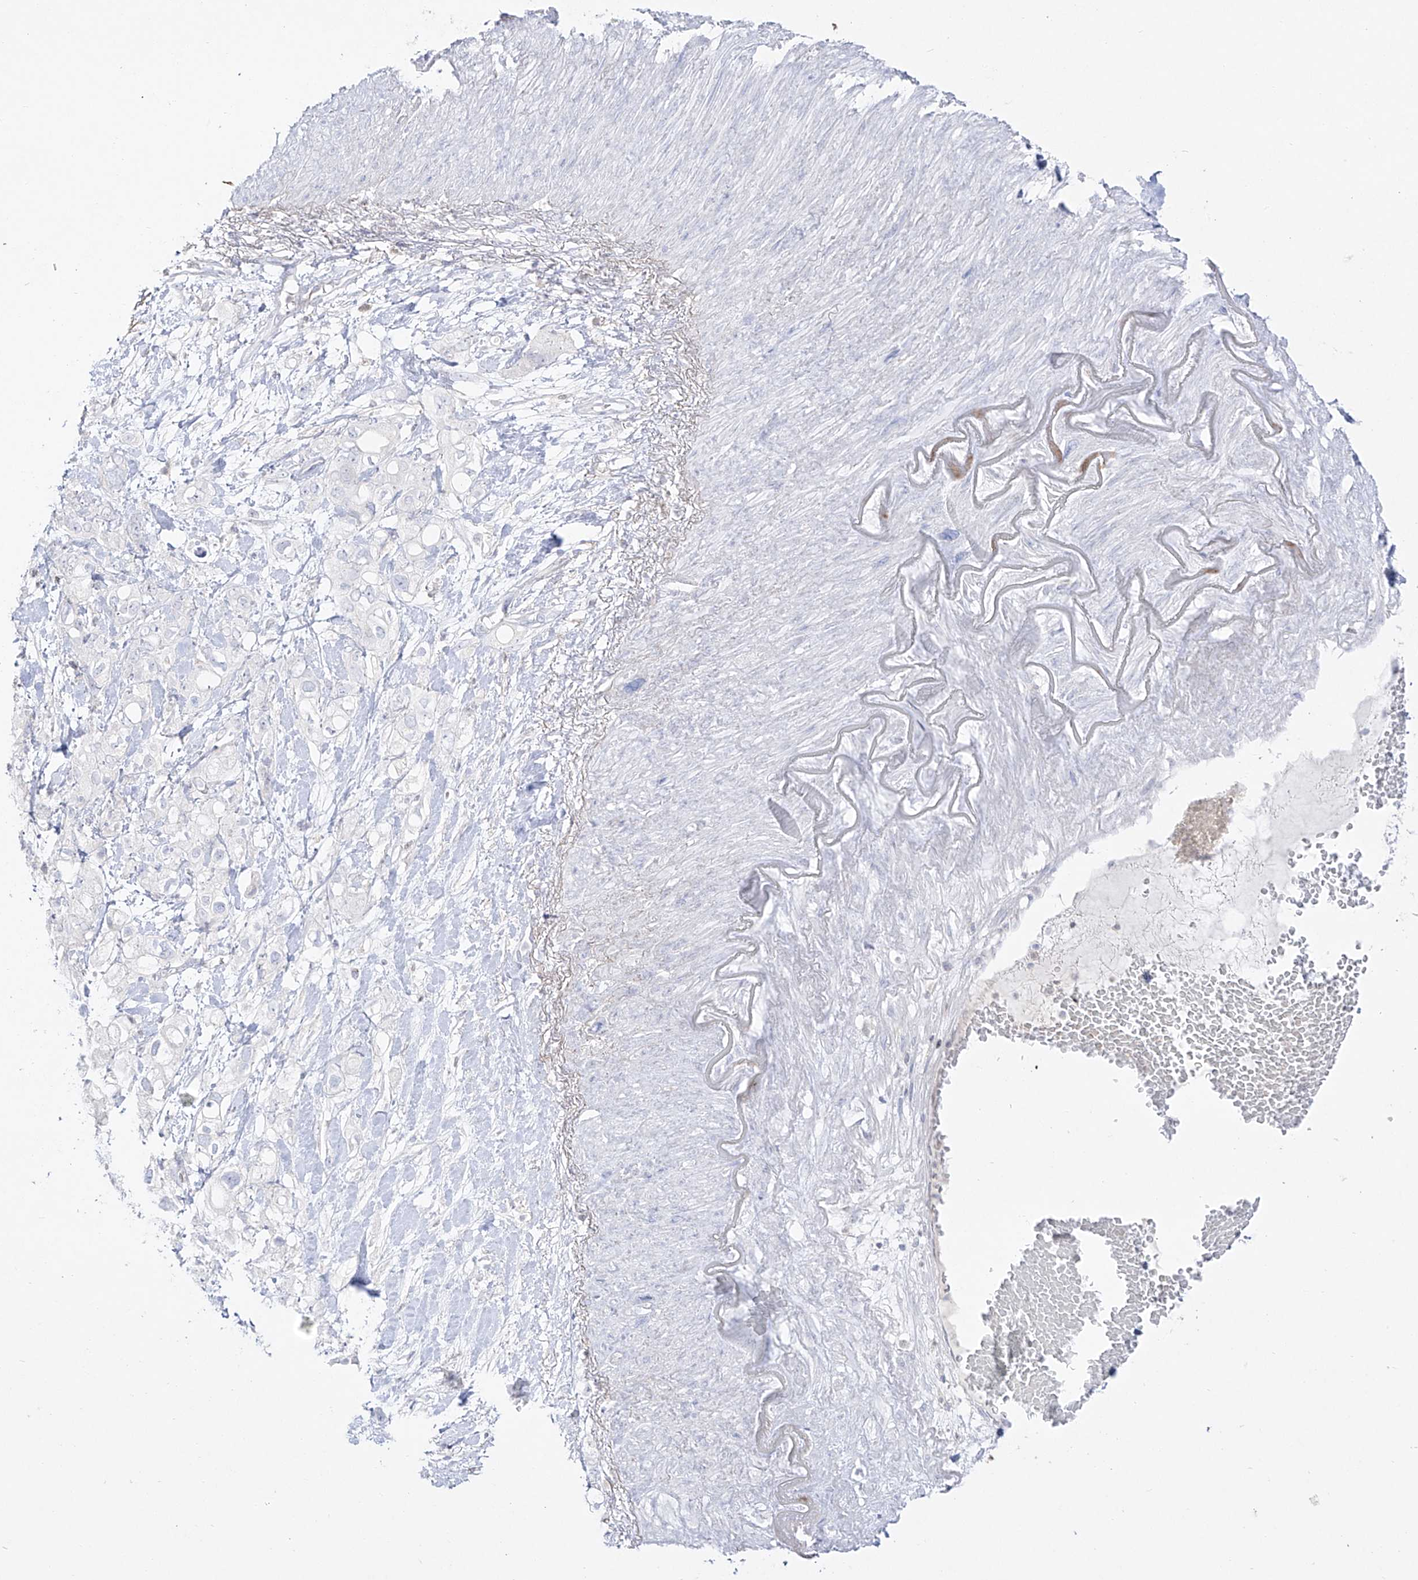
{"staining": {"intensity": "negative", "quantity": "none", "location": "none"}, "tissue": "pancreatic cancer", "cell_type": "Tumor cells", "image_type": "cancer", "snomed": [{"axis": "morphology", "description": "Adenocarcinoma, NOS"}, {"axis": "topography", "description": "Pancreas"}], "caption": "This is a micrograph of IHC staining of pancreatic cancer, which shows no expression in tumor cells. Nuclei are stained in blue.", "gene": "DMKN", "patient": {"sex": "female", "age": 56}}